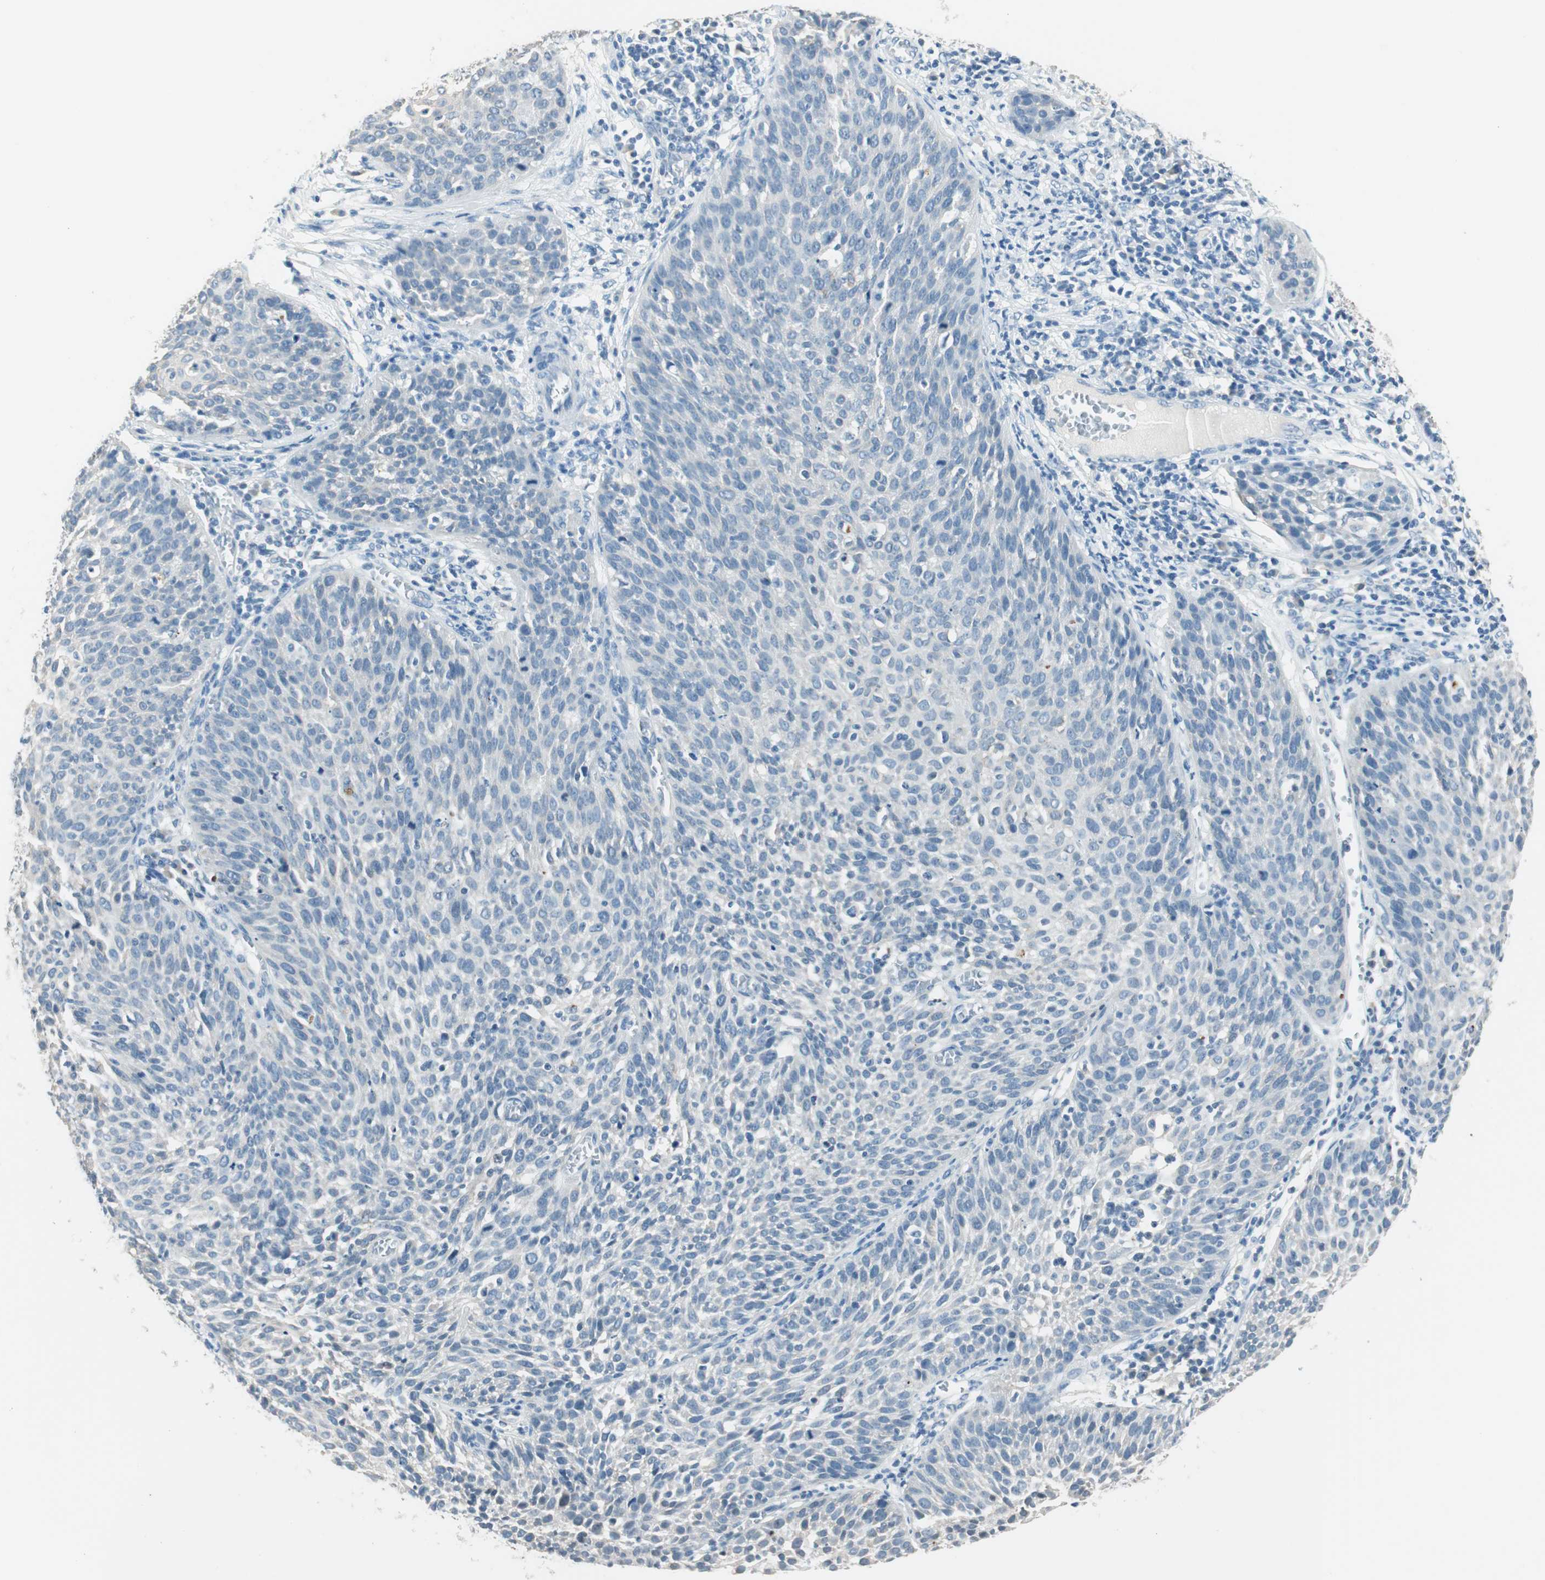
{"staining": {"intensity": "negative", "quantity": "none", "location": "none"}, "tissue": "cervical cancer", "cell_type": "Tumor cells", "image_type": "cancer", "snomed": [{"axis": "morphology", "description": "Squamous cell carcinoma, NOS"}, {"axis": "topography", "description": "Cervix"}], "caption": "The immunohistochemistry (IHC) micrograph has no significant expression in tumor cells of cervical cancer (squamous cell carcinoma) tissue.", "gene": "GNAO1", "patient": {"sex": "female", "age": 38}}